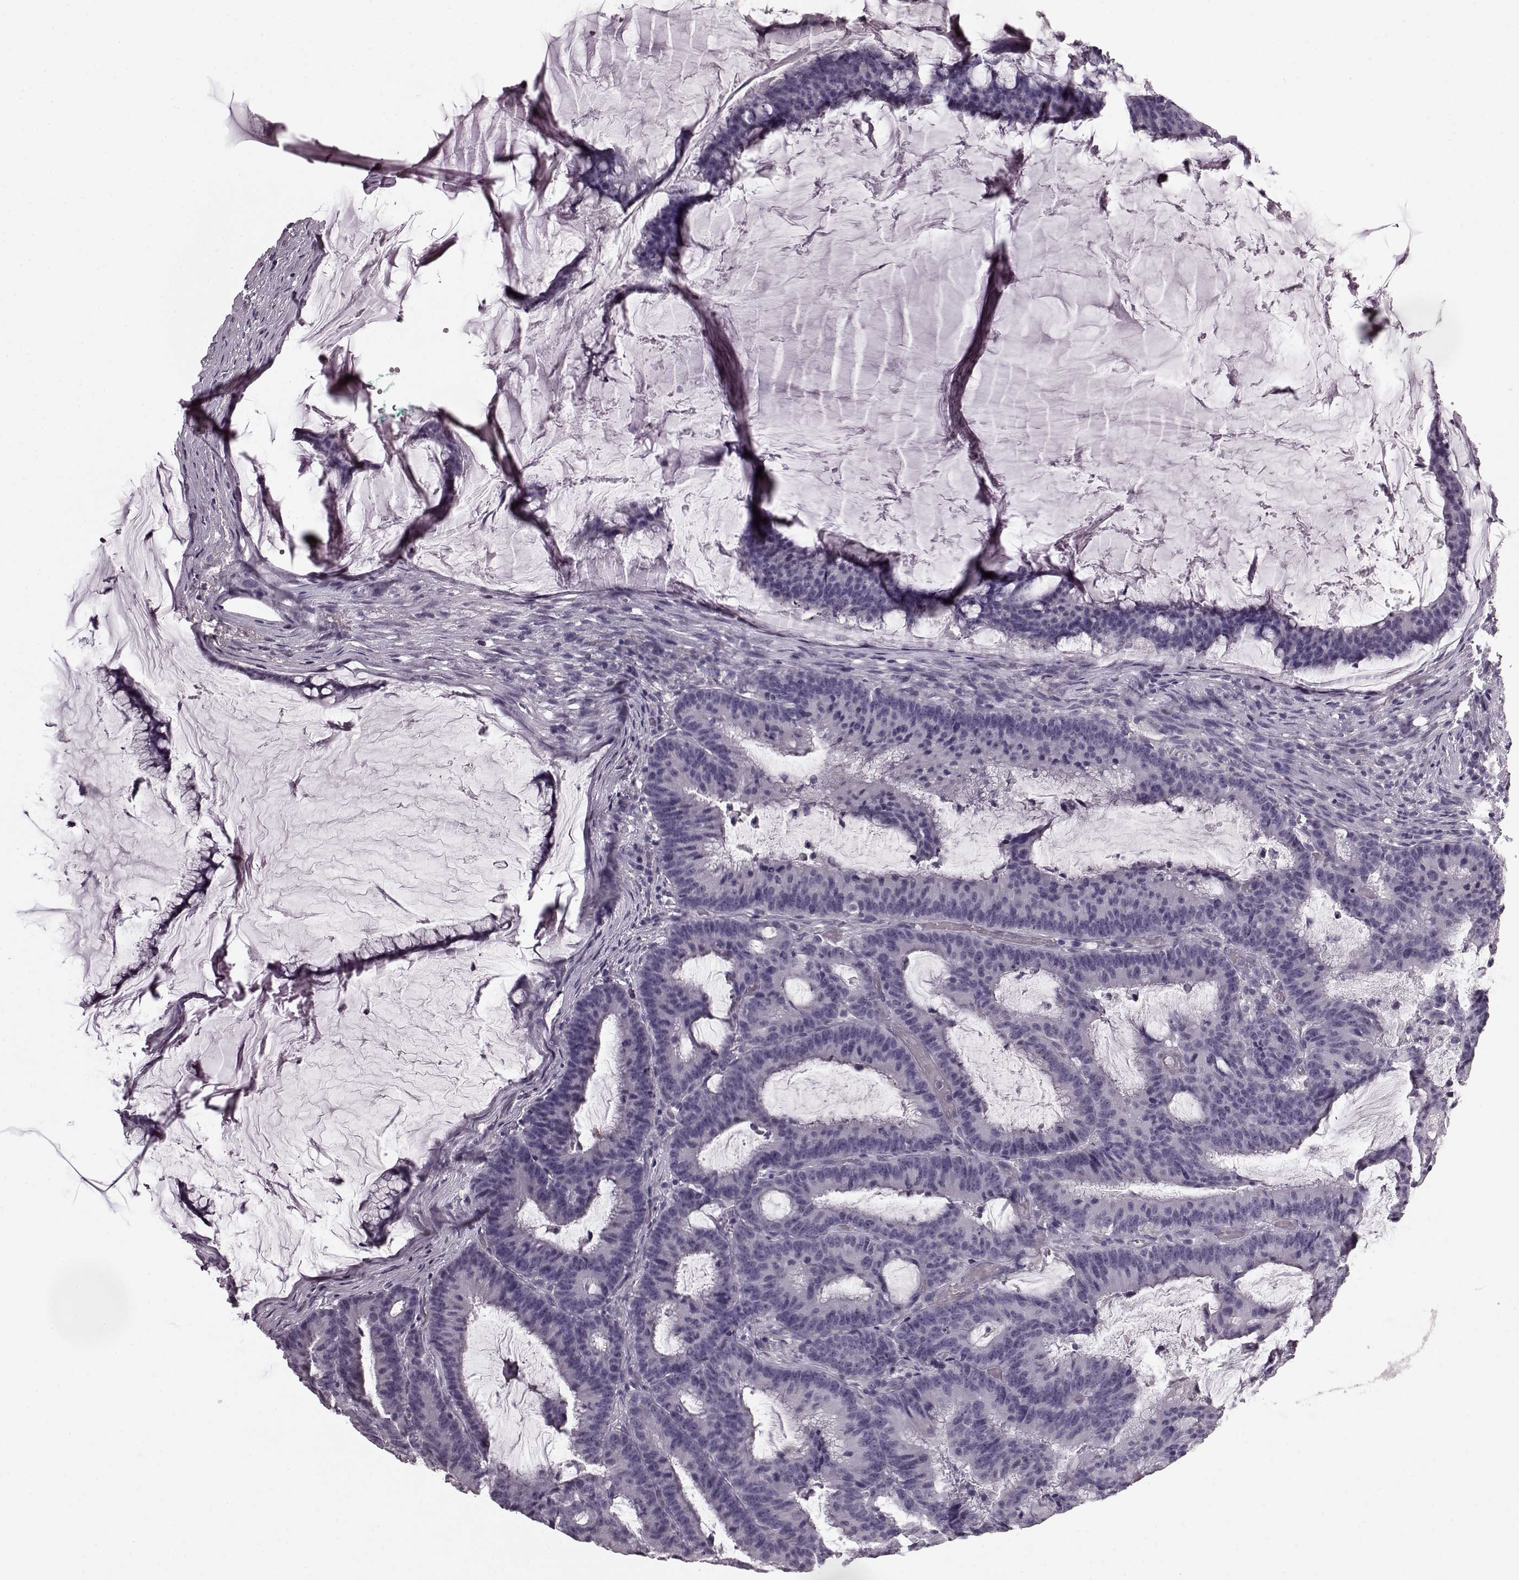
{"staining": {"intensity": "negative", "quantity": "none", "location": "none"}, "tissue": "colorectal cancer", "cell_type": "Tumor cells", "image_type": "cancer", "snomed": [{"axis": "morphology", "description": "Adenocarcinoma, NOS"}, {"axis": "topography", "description": "Colon"}], "caption": "There is no significant staining in tumor cells of colorectal cancer.", "gene": "CRYBA2", "patient": {"sex": "female", "age": 78}}